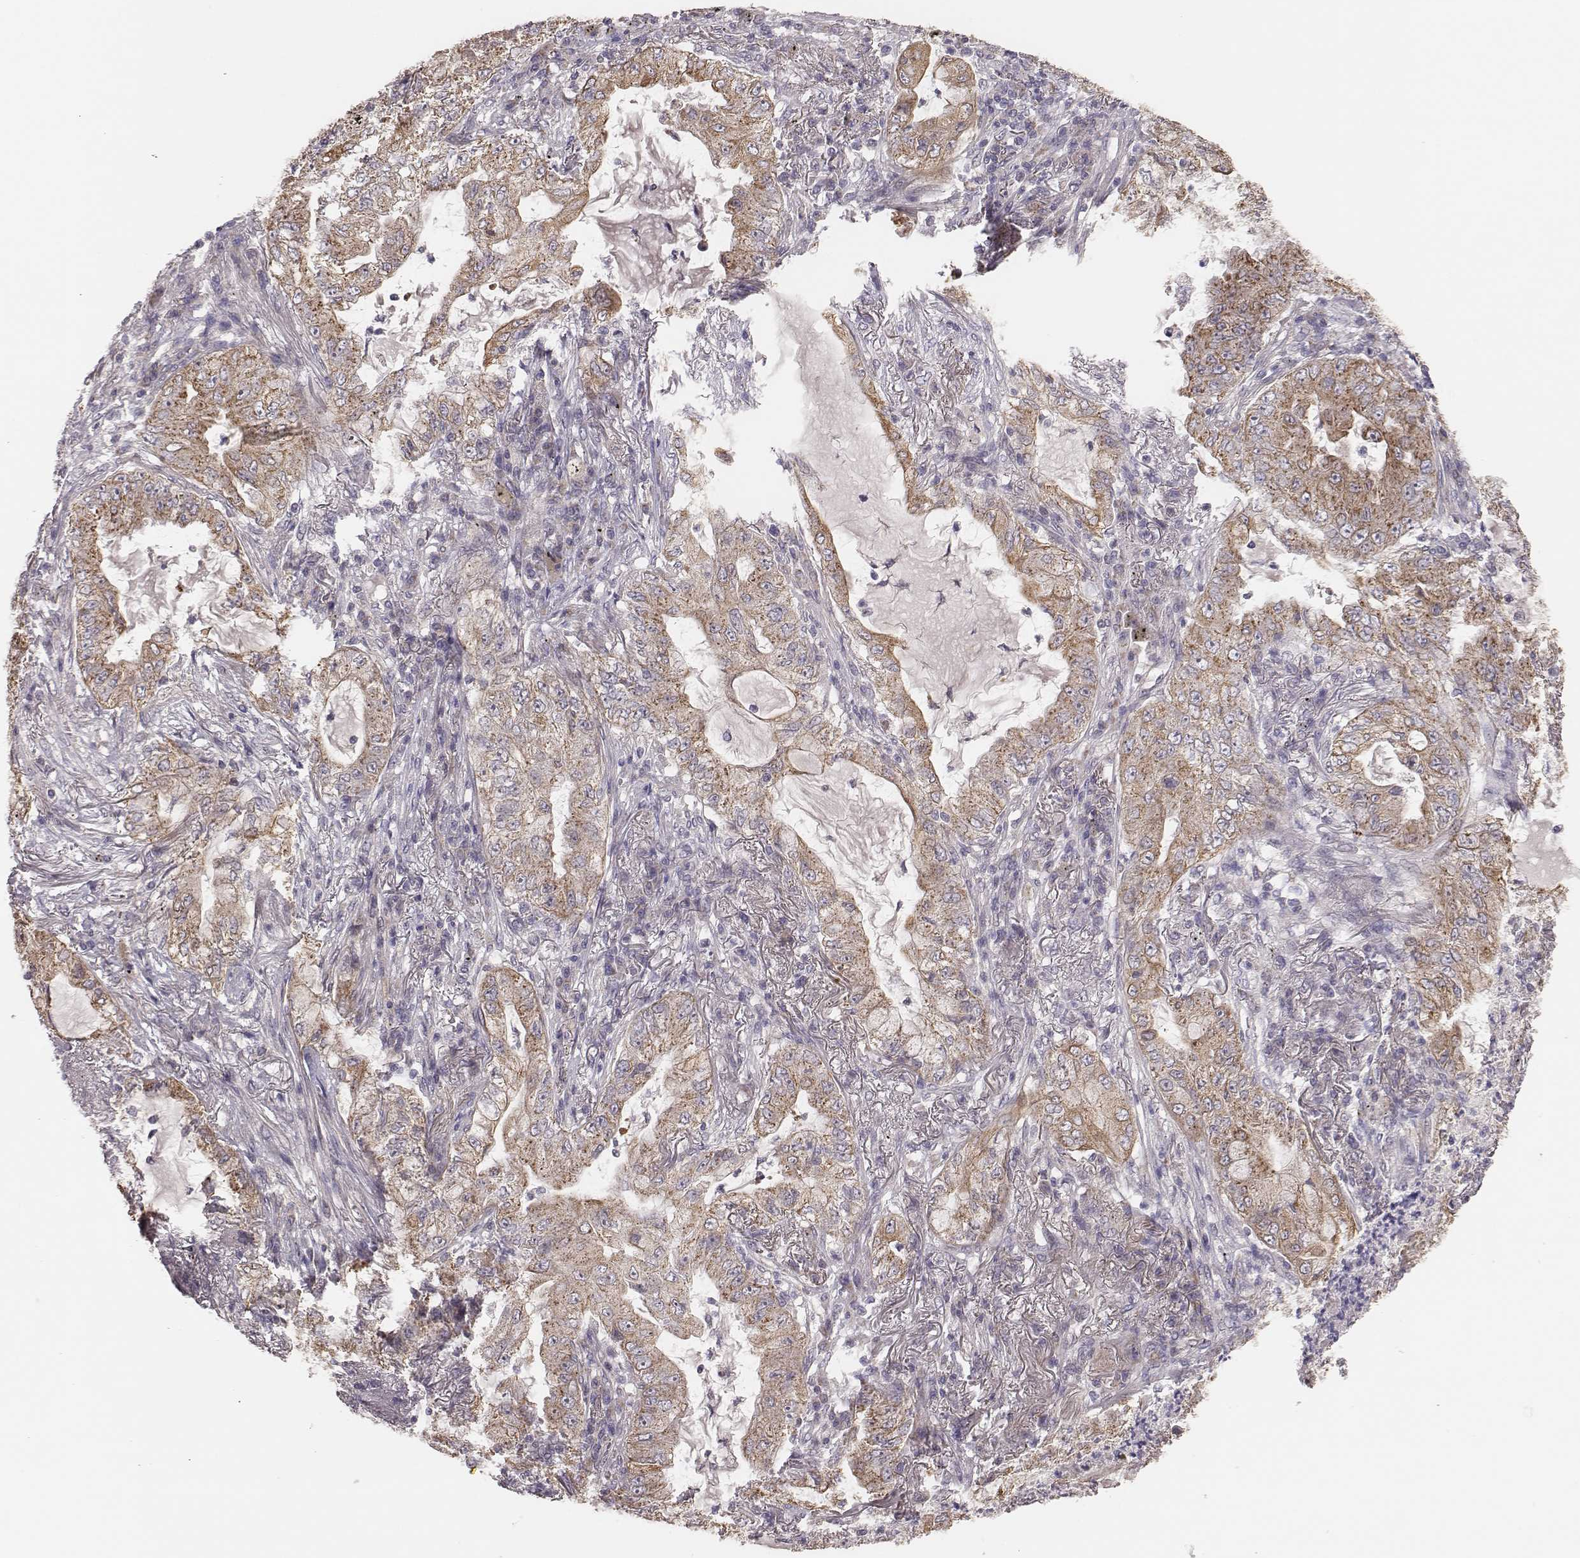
{"staining": {"intensity": "weak", "quantity": ">75%", "location": "cytoplasmic/membranous"}, "tissue": "lung cancer", "cell_type": "Tumor cells", "image_type": "cancer", "snomed": [{"axis": "morphology", "description": "Adenocarcinoma, NOS"}, {"axis": "topography", "description": "Lung"}], "caption": "A micrograph of human lung cancer stained for a protein reveals weak cytoplasmic/membranous brown staining in tumor cells. (DAB (3,3'-diaminobenzidine) IHC with brightfield microscopy, high magnification).", "gene": "HAVCR1", "patient": {"sex": "female", "age": 73}}